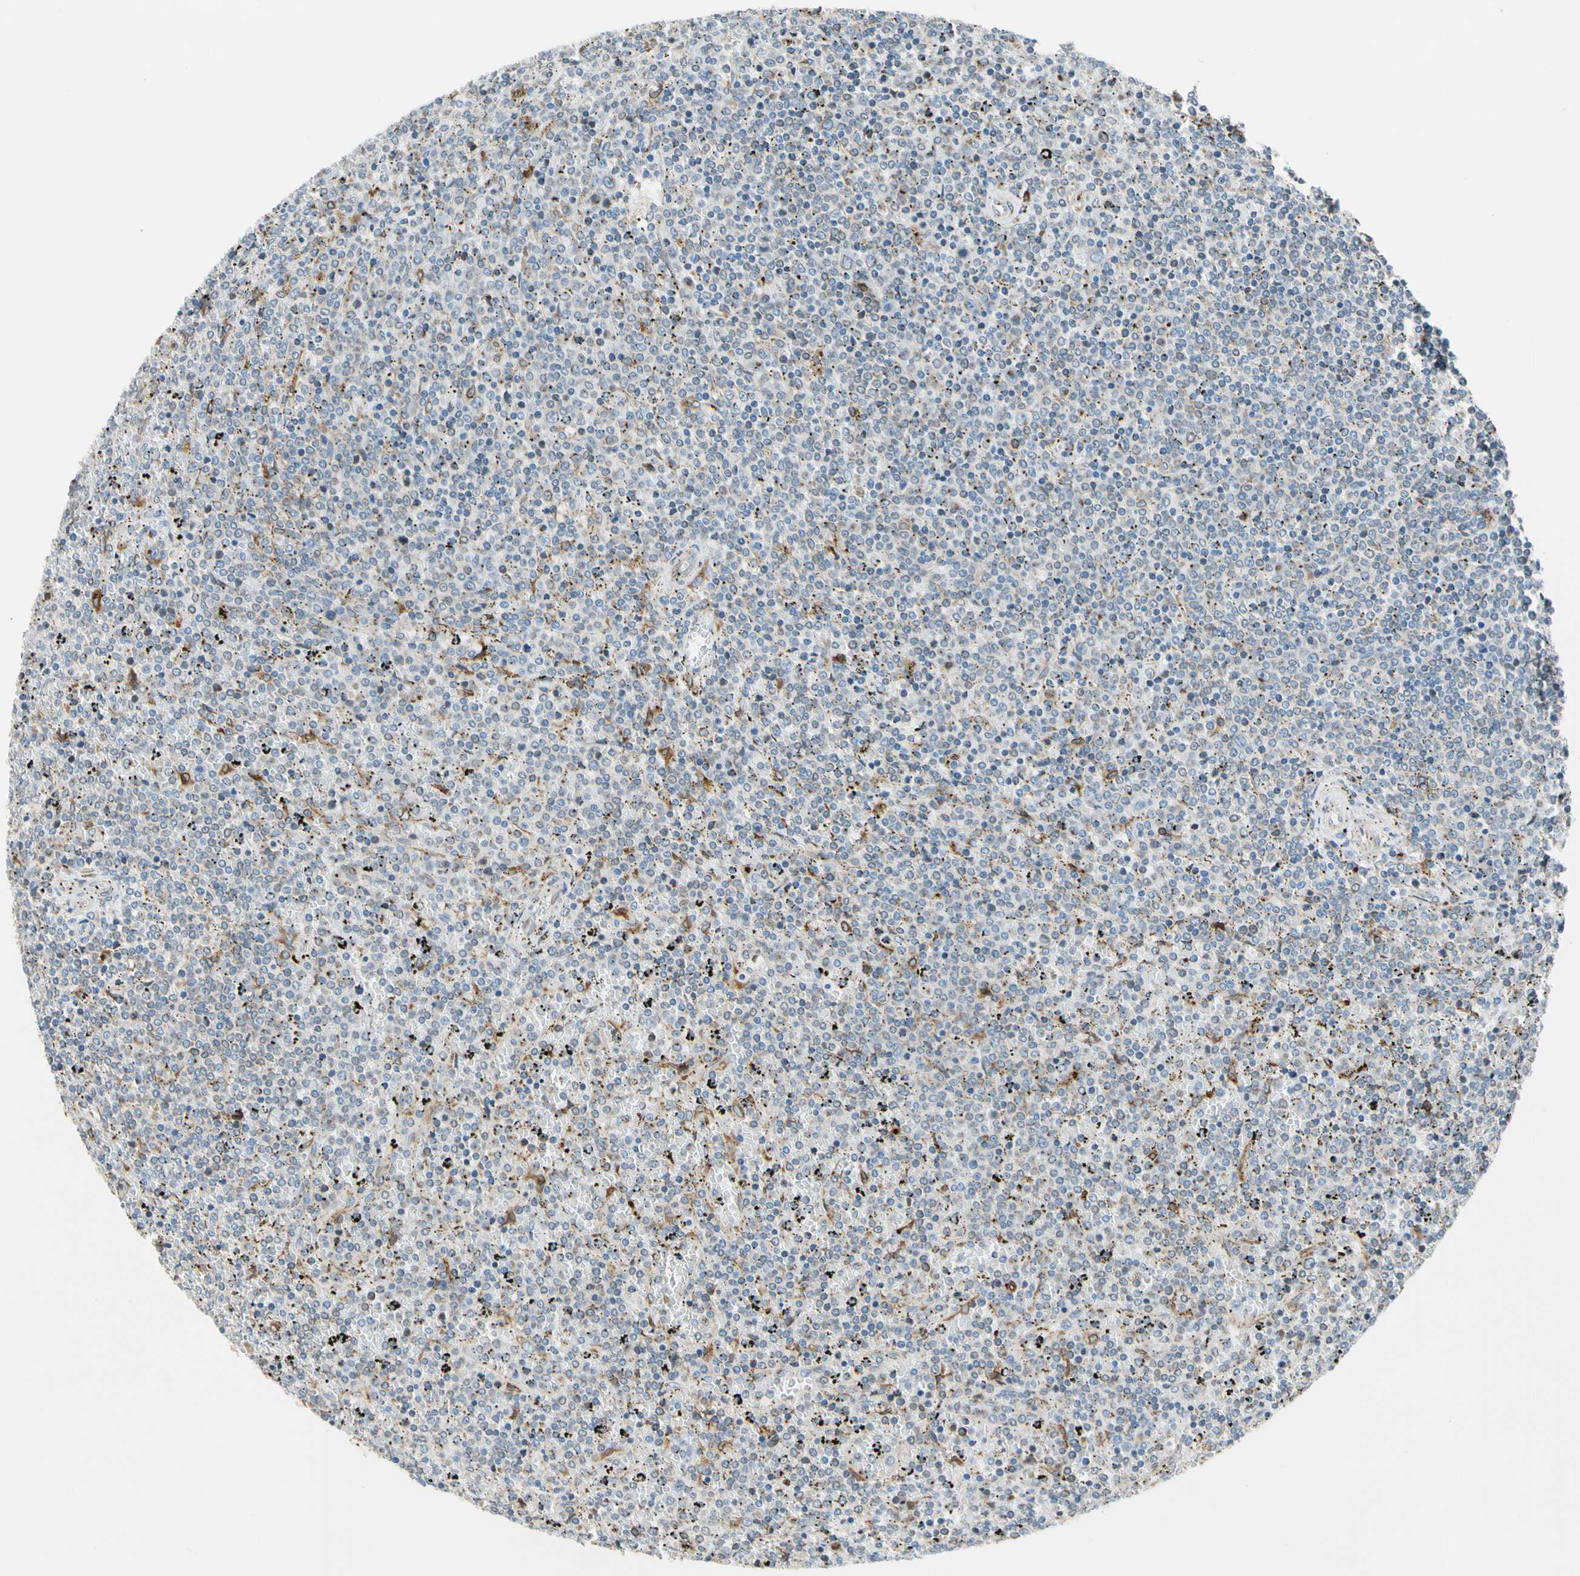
{"staining": {"intensity": "negative", "quantity": "none", "location": "none"}, "tissue": "lymphoma", "cell_type": "Tumor cells", "image_type": "cancer", "snomed": [{"axis": "morphology", "description": "Malignant lymphoma, non-Hodgkin's type, Low grade"}, {"axis": "topography", "description": "Spleen"}], "caption": "Tumor cells show no significant staining in malignant lymphoma, non-Hodgkin's type (low-grade).", "gene": "NUCB1", "patient": {"sex": "female", "age": 77}}